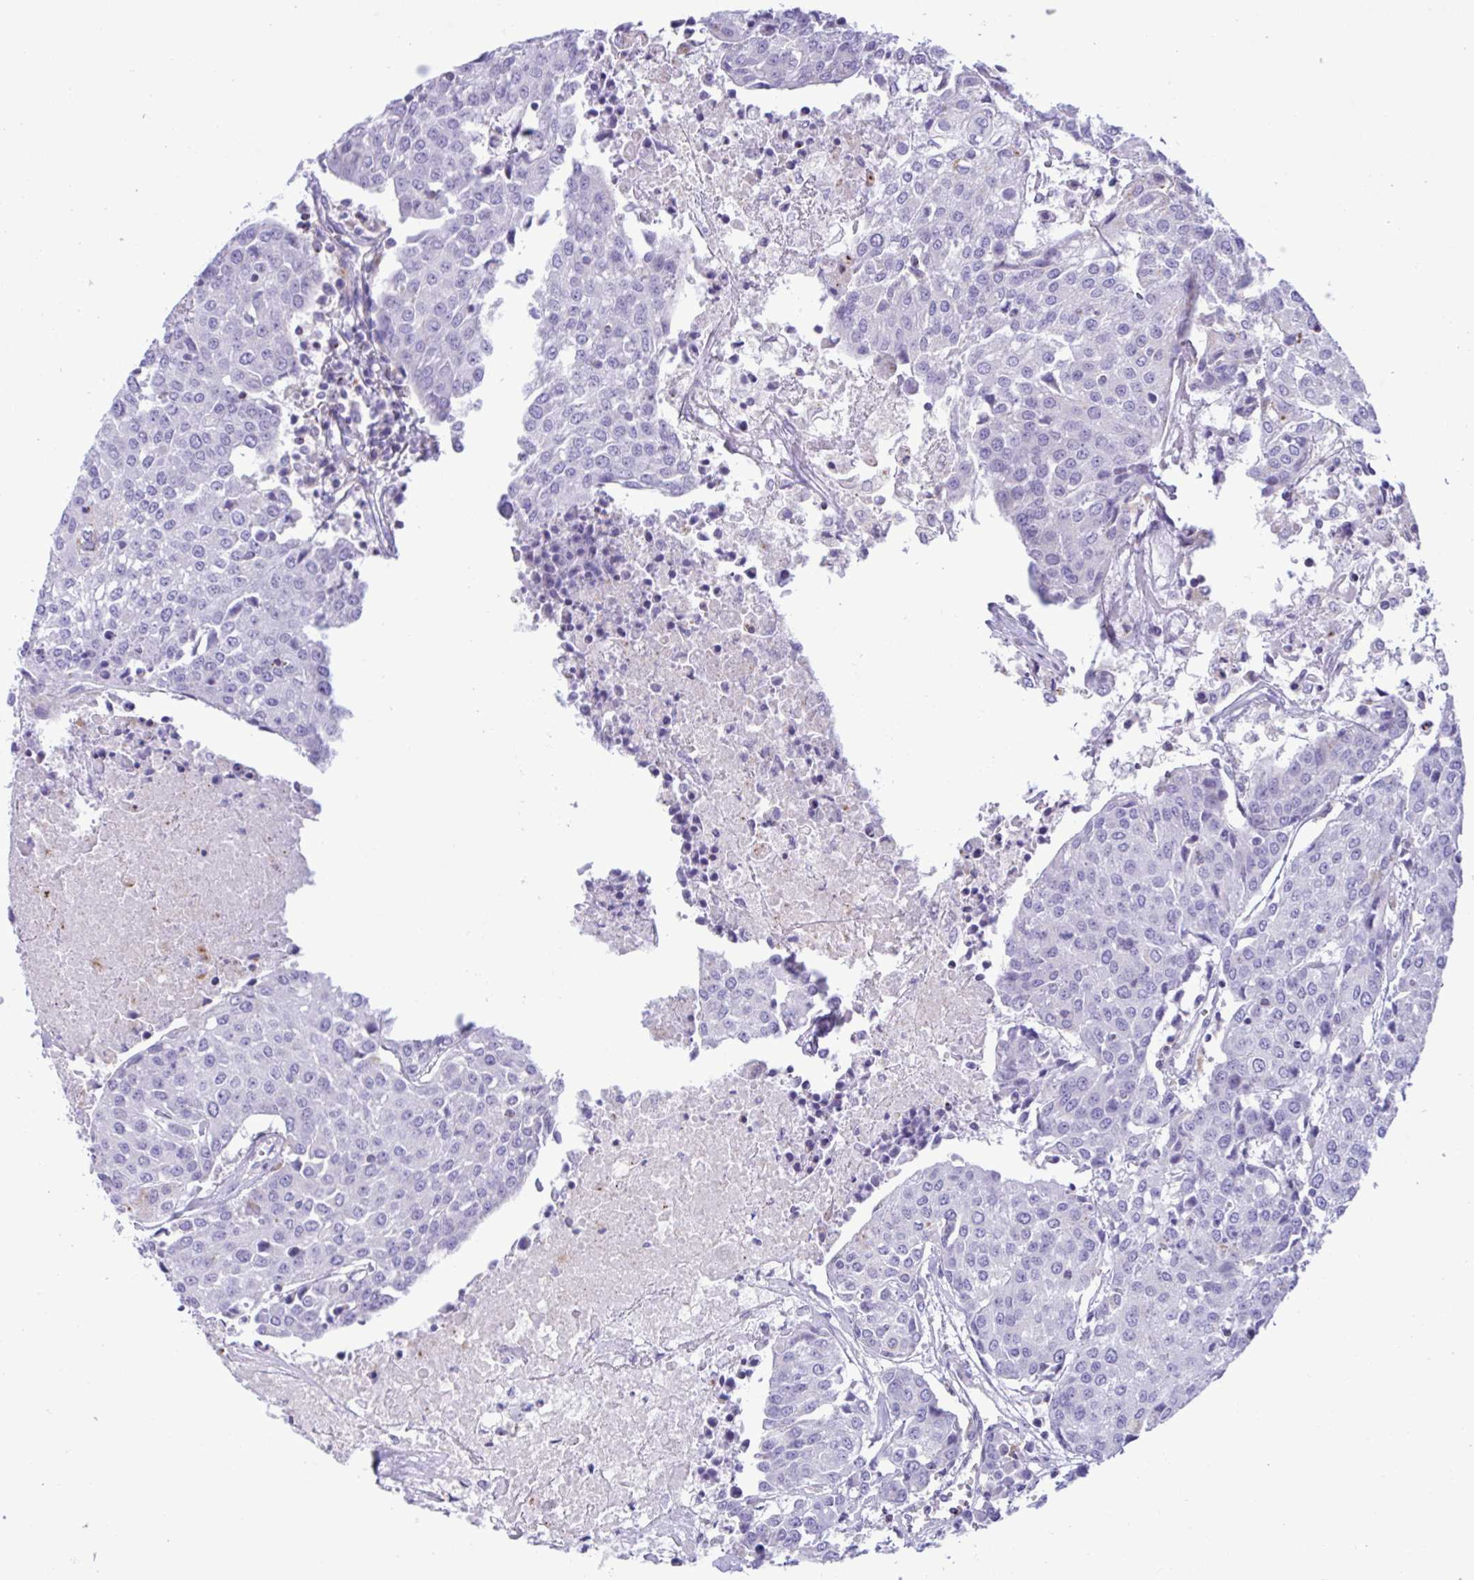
{"staining": {"intensity": "negative", "quantity": "none", "location": "none"}, "tissue": "urothelial cancer", "cell_type": "Tumor cells", "image_type": "cancer", "snomed": [{"axis": "morphology", "description": "Urothelial carcinoma, High grade"}, {"axis": "topography", "description": "Urinary bladder"}], "caption": "The histopathology image exhibits no staining of tumor cells in urothelial cancer. Brightfield microscopy of immunohistochemistry (IHC) stained with DAB (brown) and hematoxylin (blue), captured at high magnification.", "gene": "XCL1", "patient": {"sex": "female", "age": 85}}